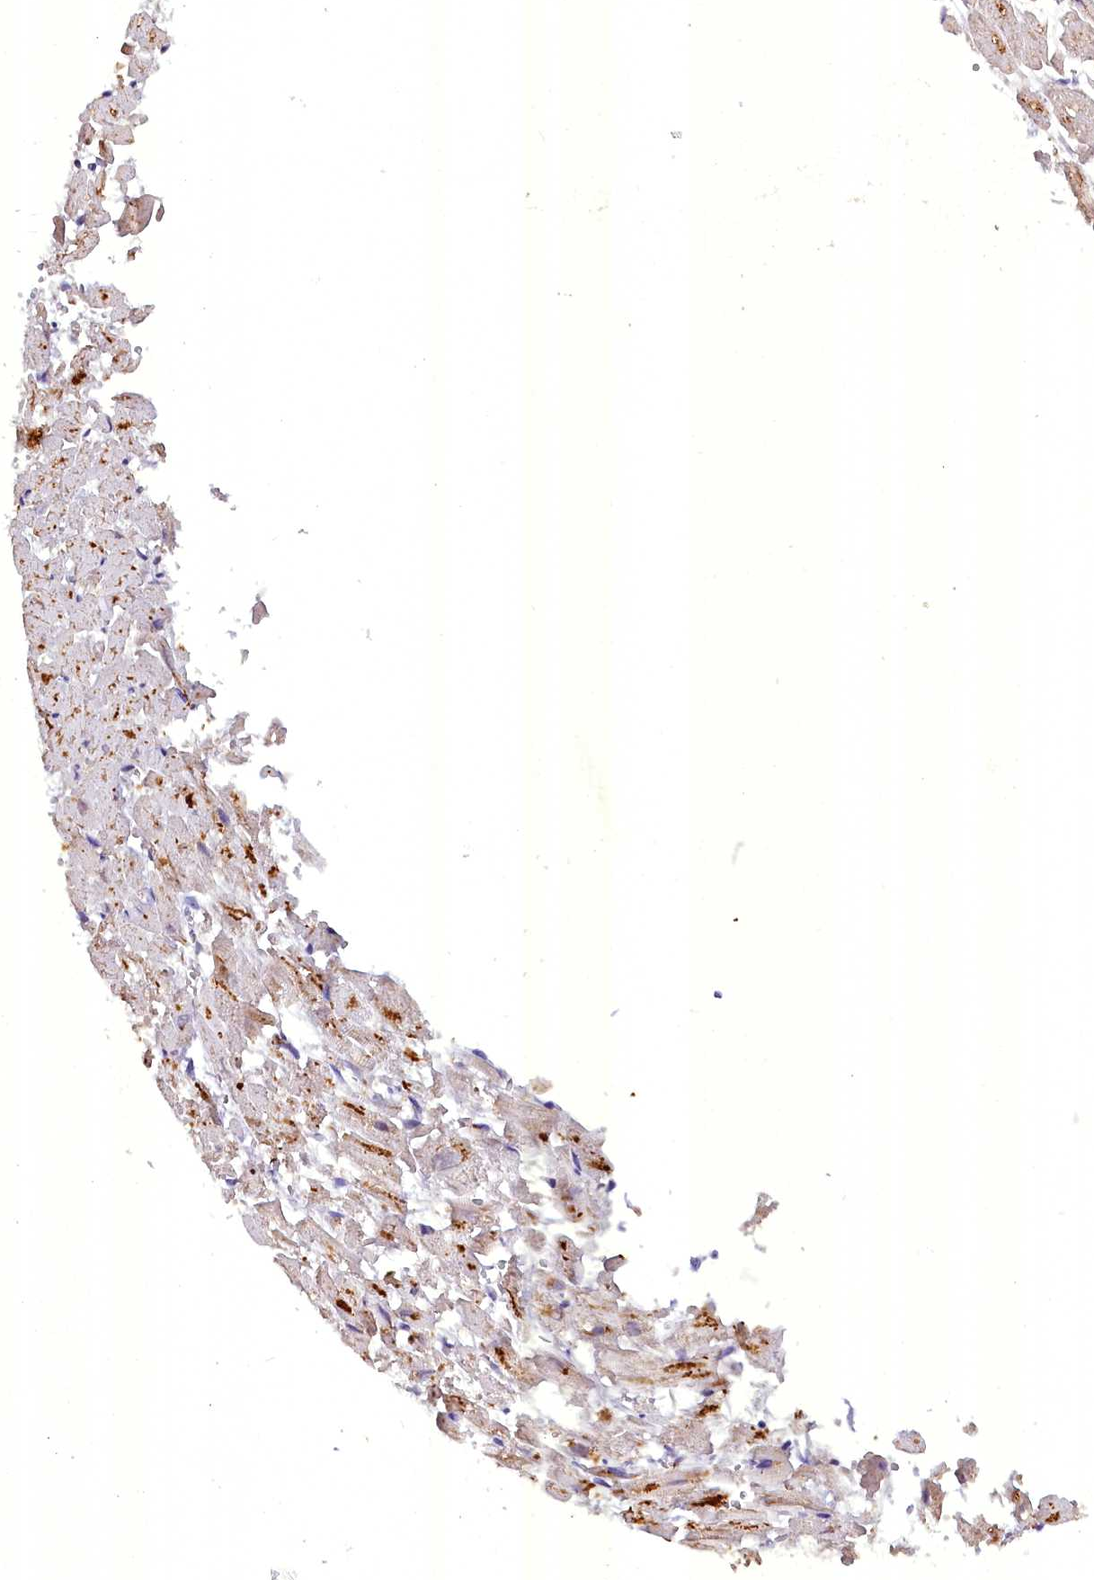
{"staining": {"intensity": "moderate", "quantity": "<25%", "location": "cytoplasmic/membranous,nuclear"}, "tissue": "heart muscle", "cell_type": "Cardiomyocytes", "image_type": "normal", "snomed": [{"axis": "morphology", "description": "Normal tissue, NOS"}, {"axis": "topography", "description": "Heart"}], "caption": "IHC image of benign heart muscle stained for a protein (brown), which reveals low levels of moderate cytoplasmic/membranous,nuclear positivity in about <25% of cardiomyocytes.", "gene": "NCBP1", "patient": {"sex": "female", "age": 64}}